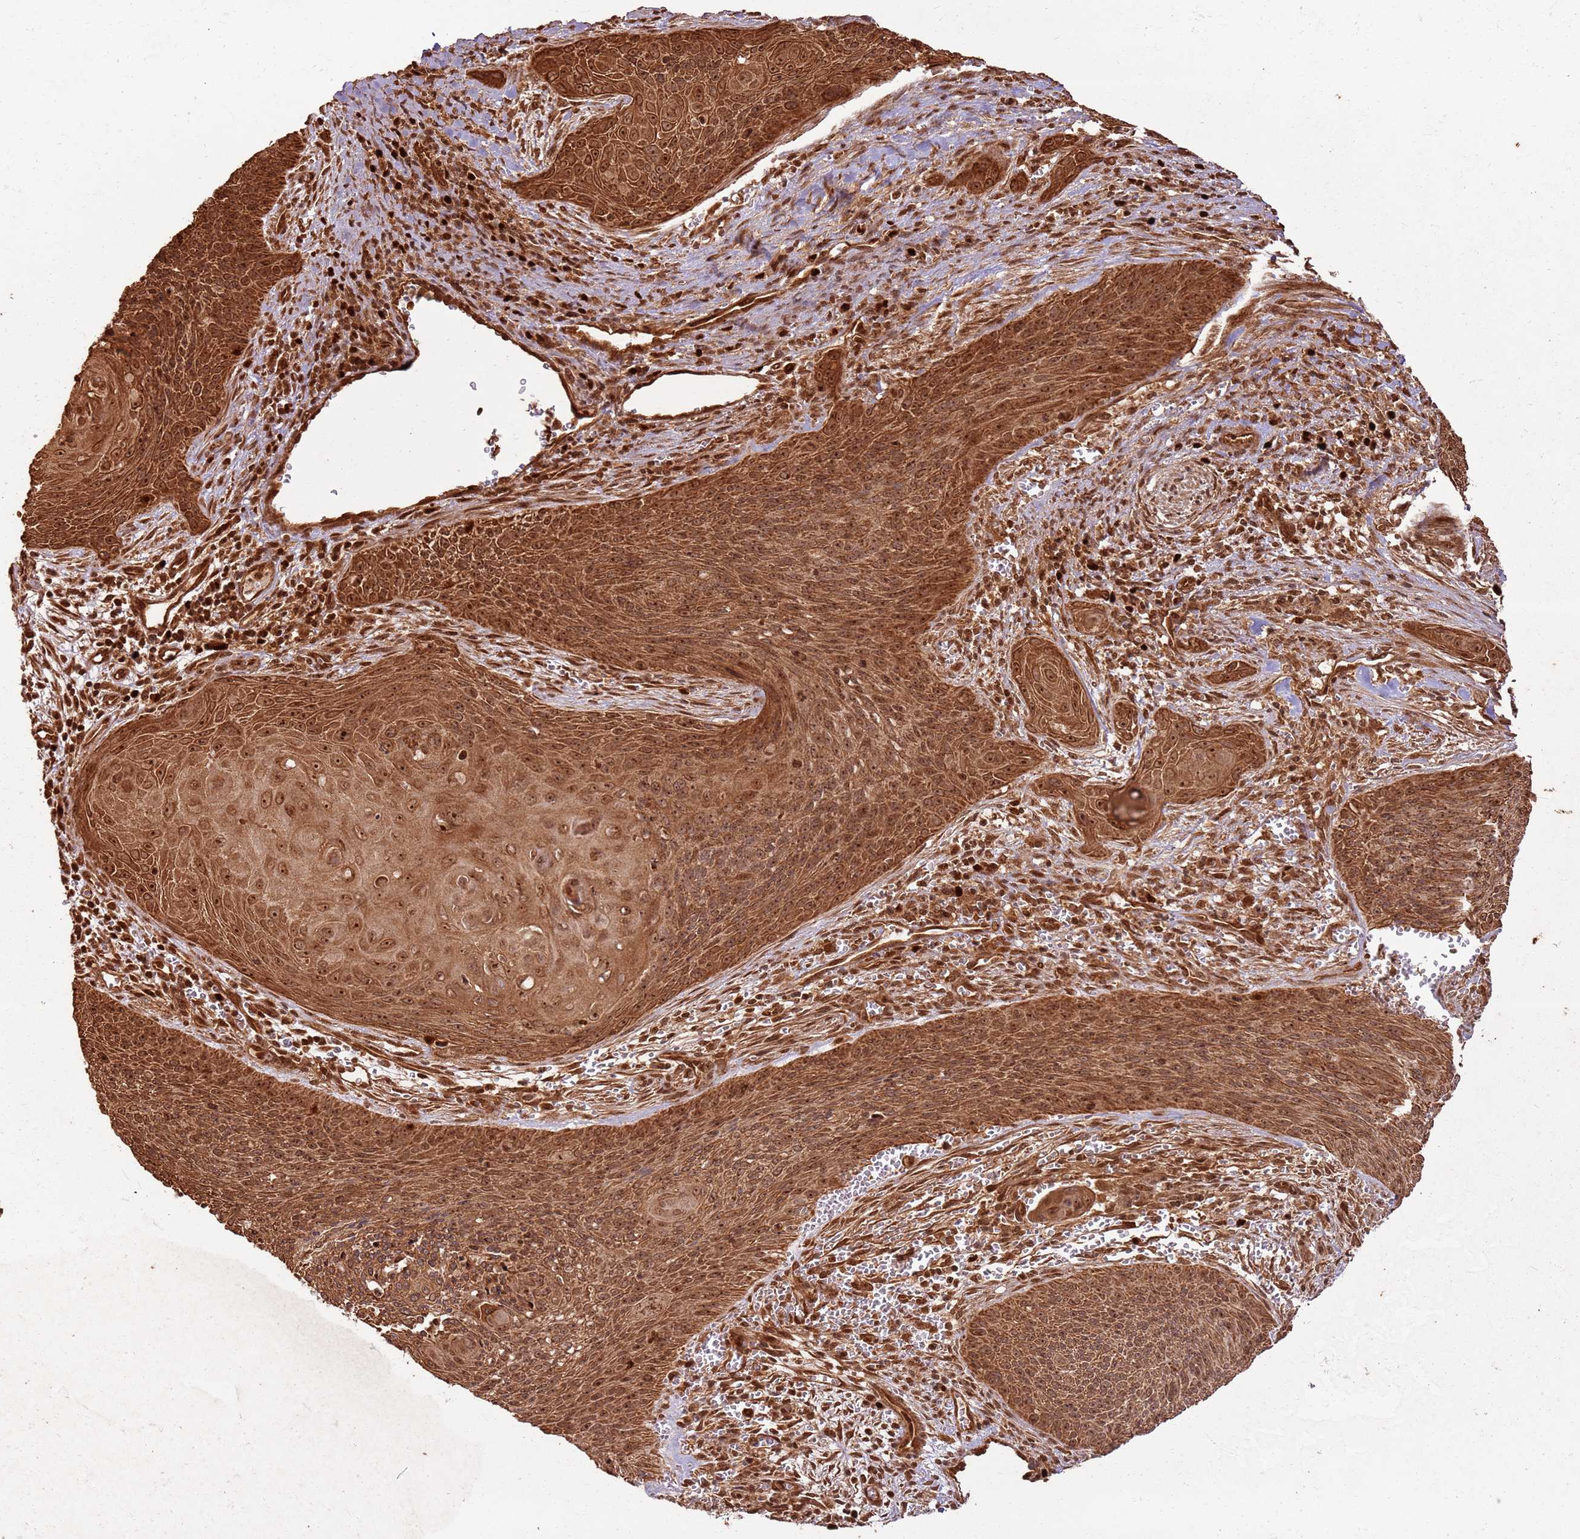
{"staining": {"intensity": "strong", "quantity": ">75%", "location": "cytoplasmic/membranous,nuclear"}, "tissue": "cervical cancer", "cell_type": "Tumor cells", "image_type": "cancer", "snomed": [{"axis": "morphology", "description": "Squamous cell carcinoma, NOS"}, {"axis": "topography", "description": "Cervix"}], "caption": "Strong cytoplasmic/membranous and nuclear expression is identified in approximately >75% of tumor cells in cervical cancer. (IHC, brightfield microscopy, high magnification).", "gene": "TBC1D13", "patient": {"sex": "female", "age": 55}}